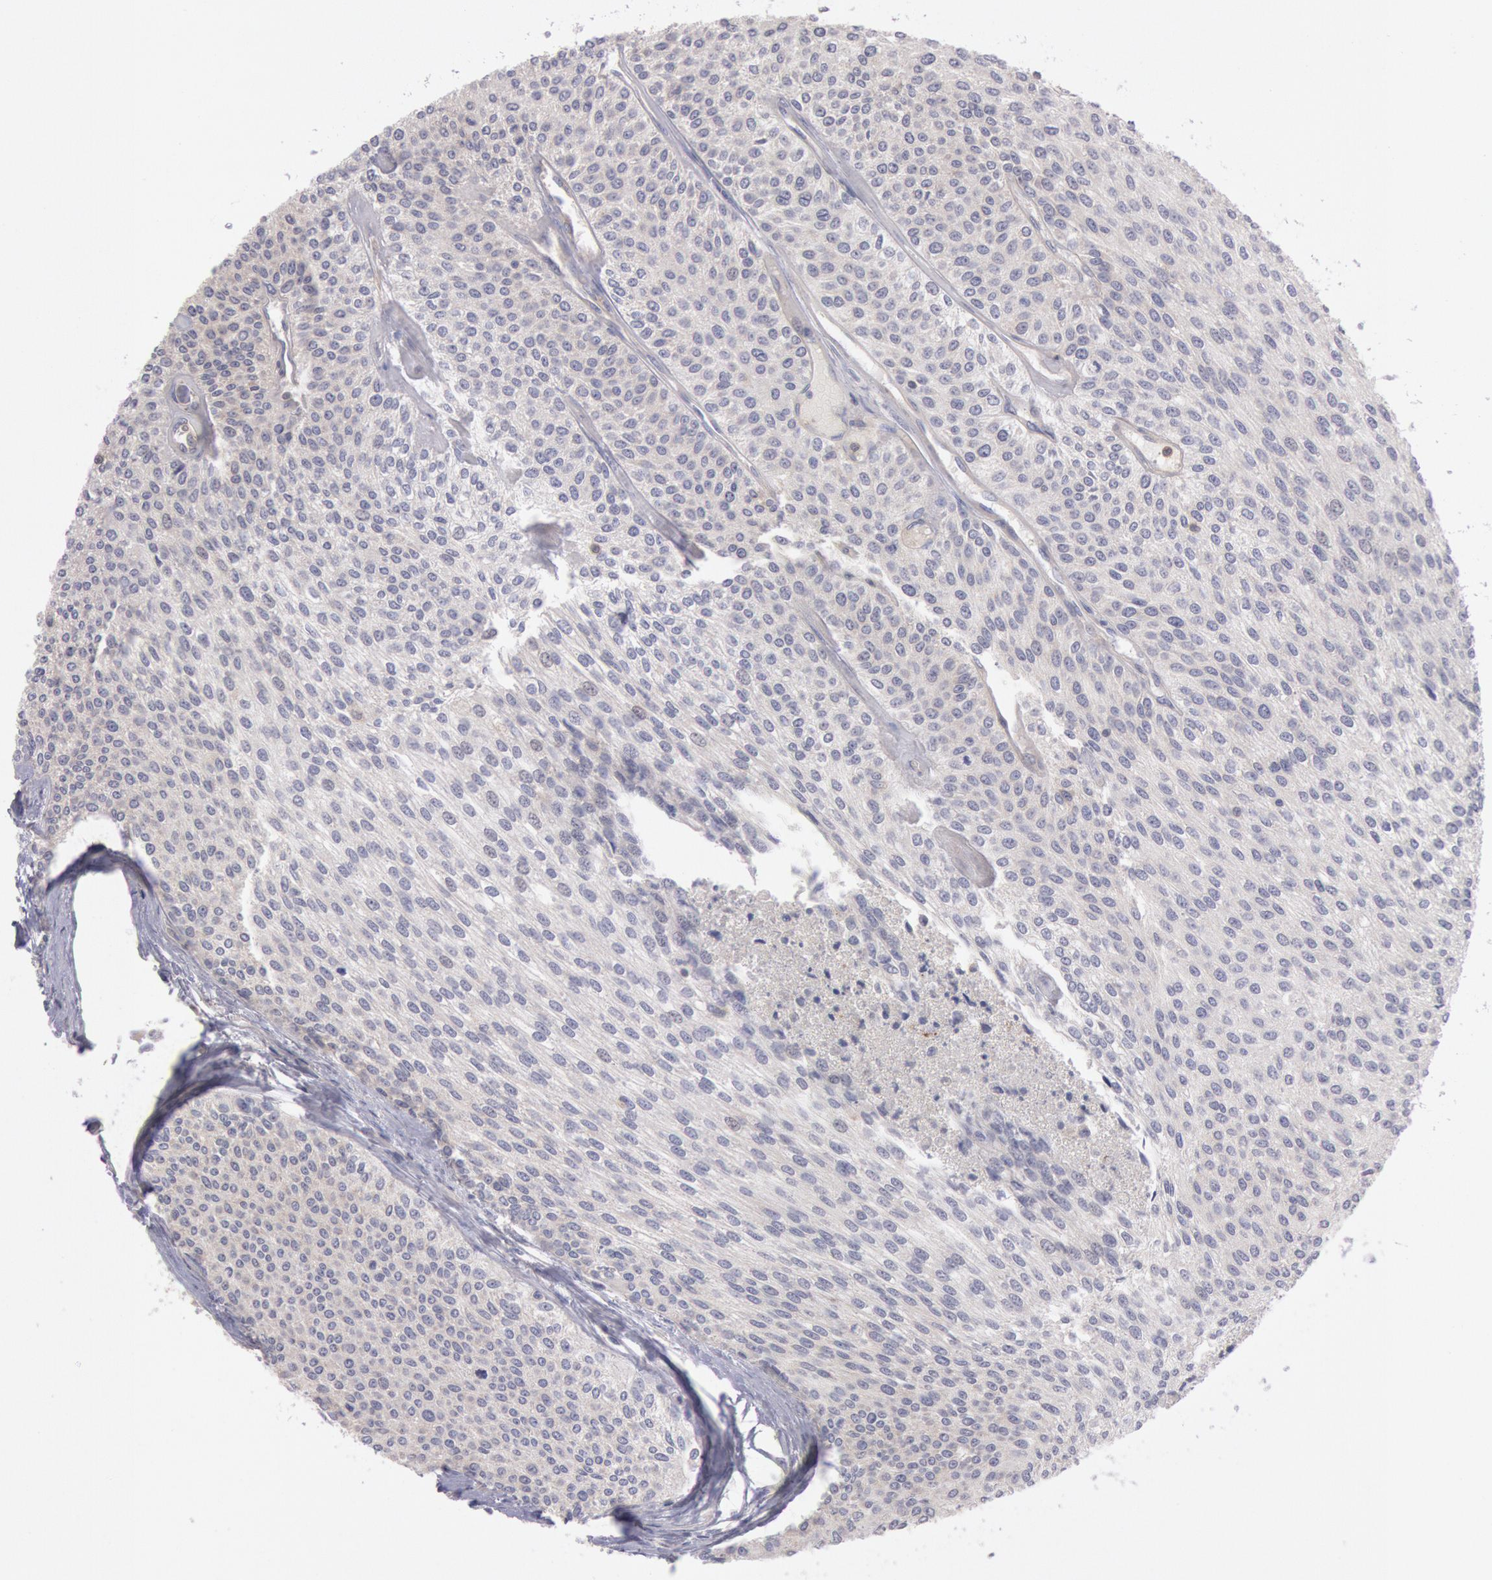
{"staining": {"intensity": "negative", "quantity": "none", "location": "none"}, "tissue": "urothelial cancer", "cell_type": "Tumor cells", "image_type": "cancer", "snomed": [{"axis": "morphology", "description": "Urothelial carcinoma, Low grade"}, {"axis": "topography", "description": "Urinary bladder"}], "caption": "DAB immunohistochemical staining of urothelial cancer reveals no significant staining in tumor cells.", "gene": "PIK3R1", "patient": {"sex": "female", "age": 73}}